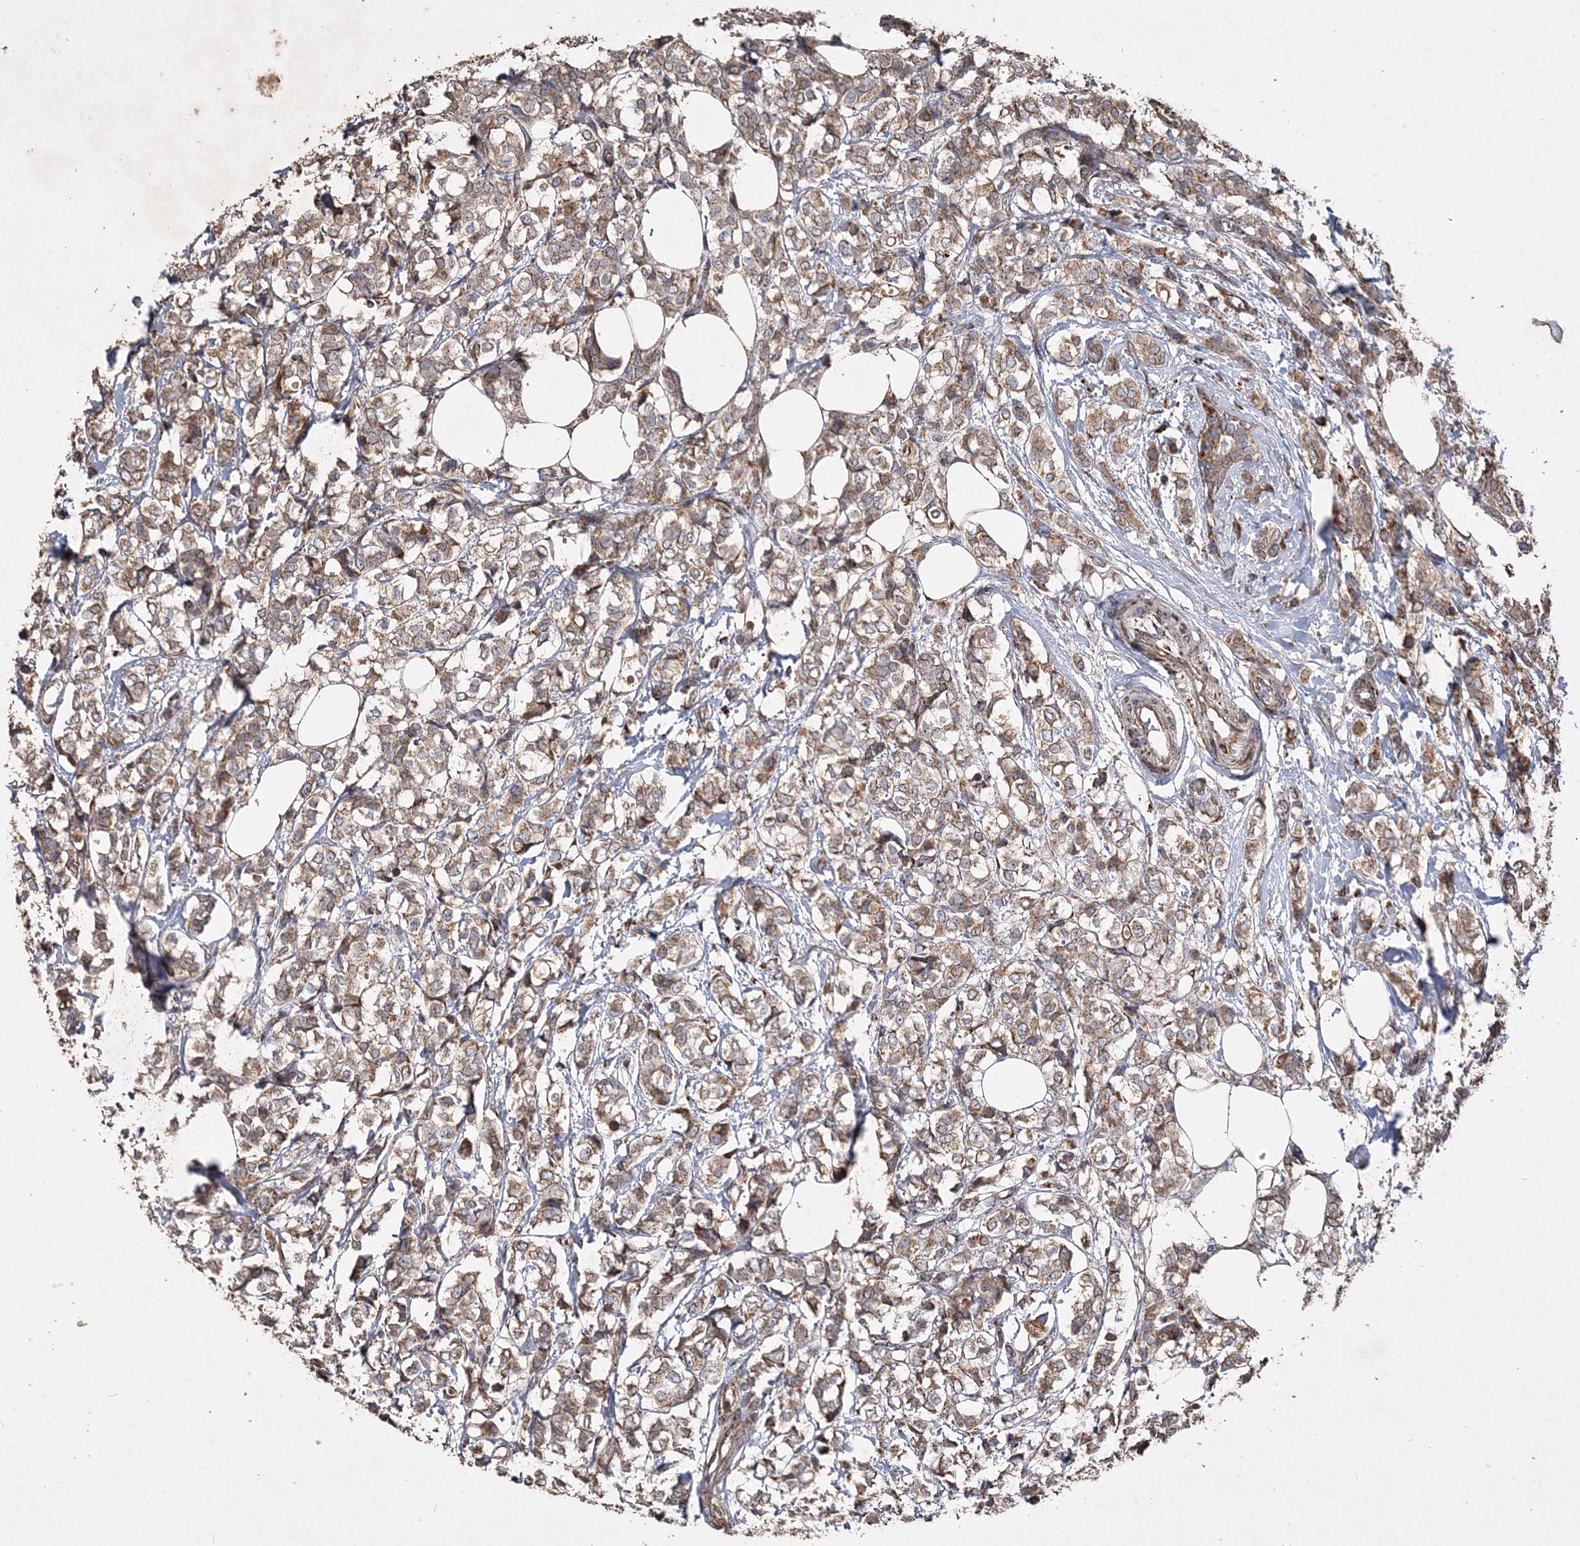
{"staining": {"intensity": "moderate", "quantity": ">75%", "location": "cytoplasmic/membranous"}, "tissue": "breast cancer", "cell_type": "Tumor cells", "image_type": "cancer", "snomed": [{"axis": "morphology", "description": "Lobular carcinoma"}, {"axis": "topography", "description": "Breast"}], "caption": "IHC photomicrograph of breast cancer (lobular carcinoma) stained for a protein (brown), which shows medium levels of moderate cytoplasmic/membranous positivity in about >75% of tumor cells.", "gene": "POC5", "patient": {"sex": "female", "age": 60}}